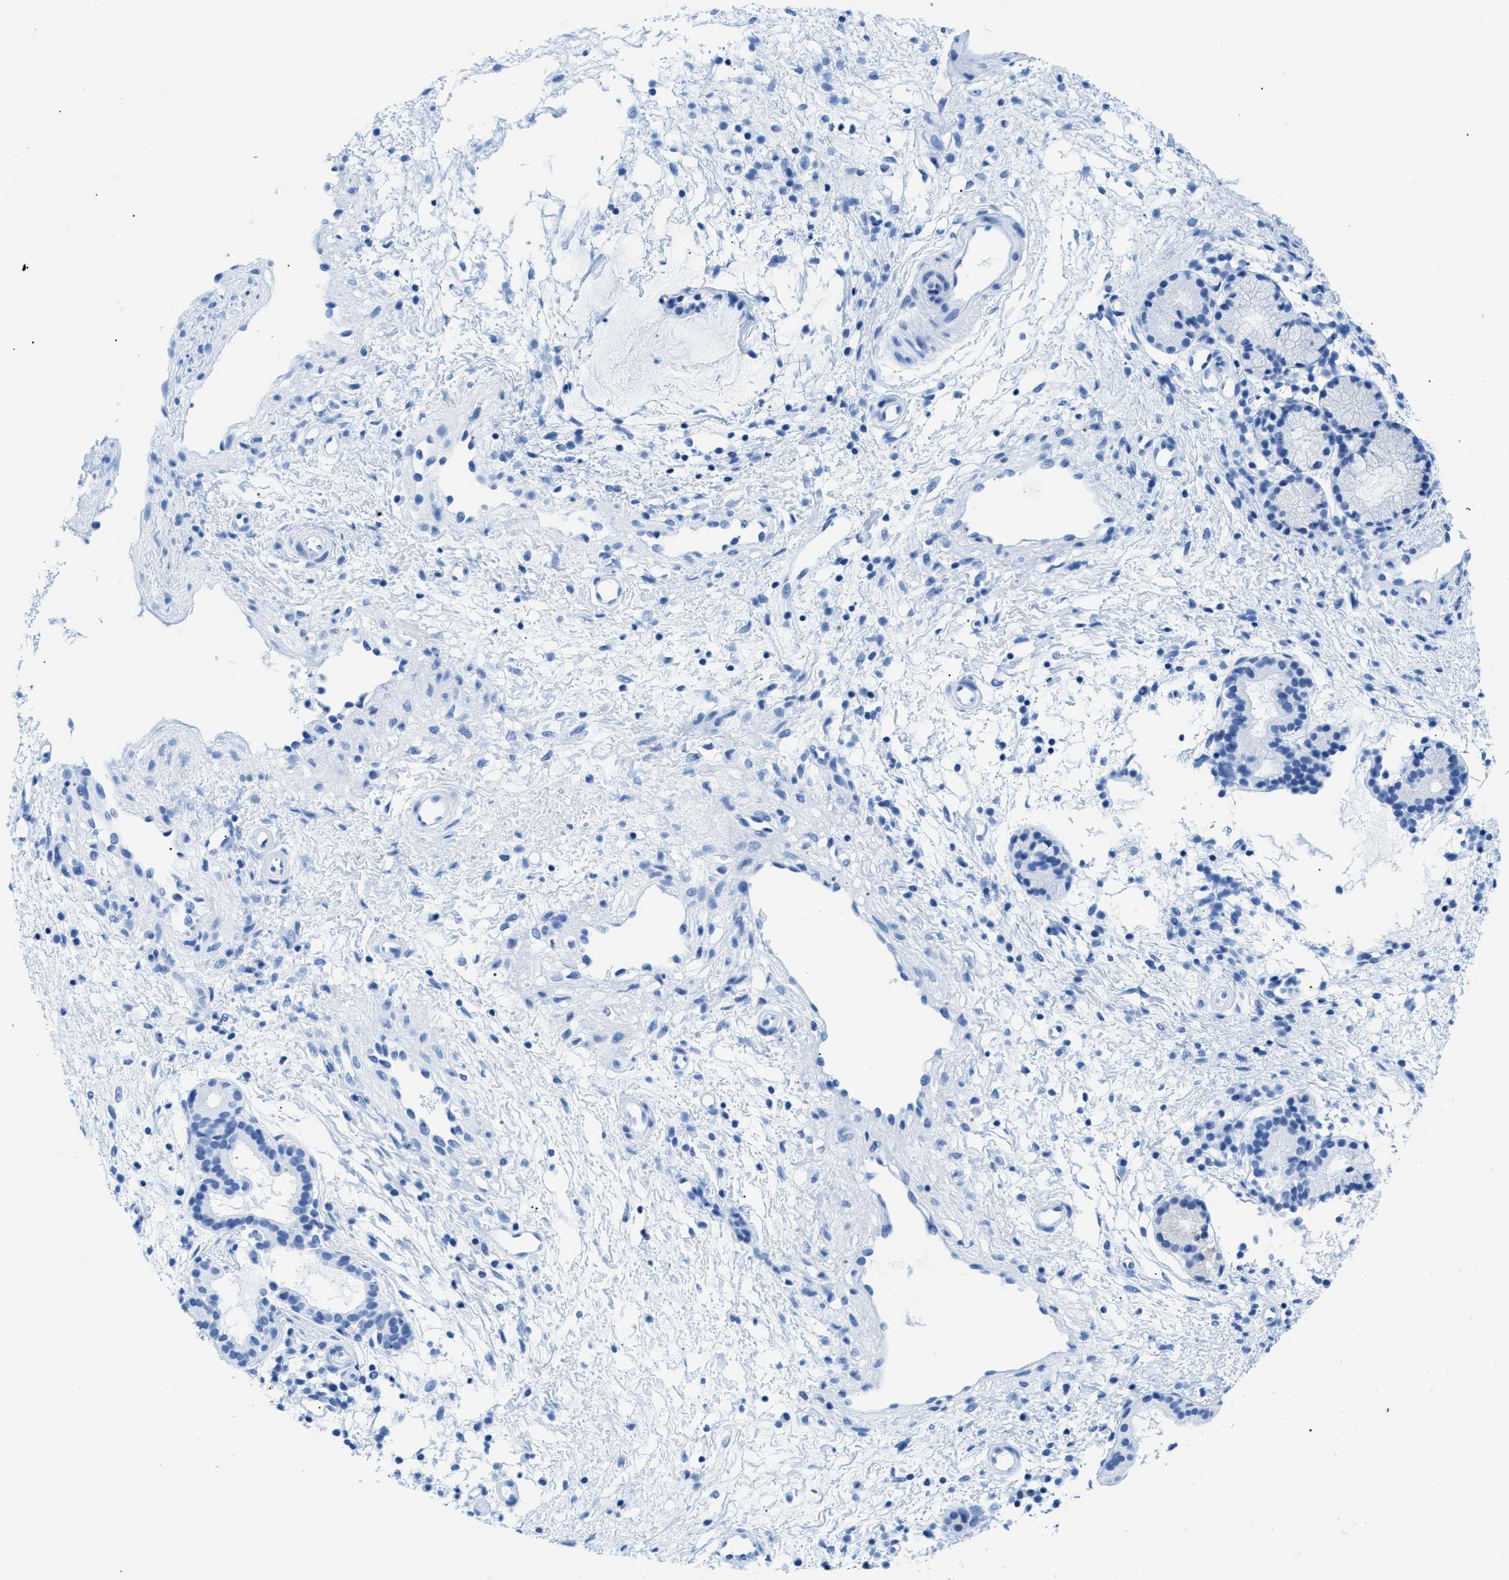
{"staining": {"intensity": "negative", "quantity": "none", "location": "none"}, "tissue": "nasopharynx", "cell_type": "Respiratory epithelial cells", "image_type": "normal", "snomed": [{"axis": "morphology", "description": "Normal tissue, NOS"}, {"axis": "topography", "description": "Nasopharynx"}], "caption": "Immunohistochemistry photomicrograph of unremarkable nasopharynx: nasopharynx stained with DAB (3,3'-diaminobenzidine) shows no significant protein expression in respiratory epithelial cells.", "gene": "FDCSP", "patient": {"sex": "male", "age": 21}}